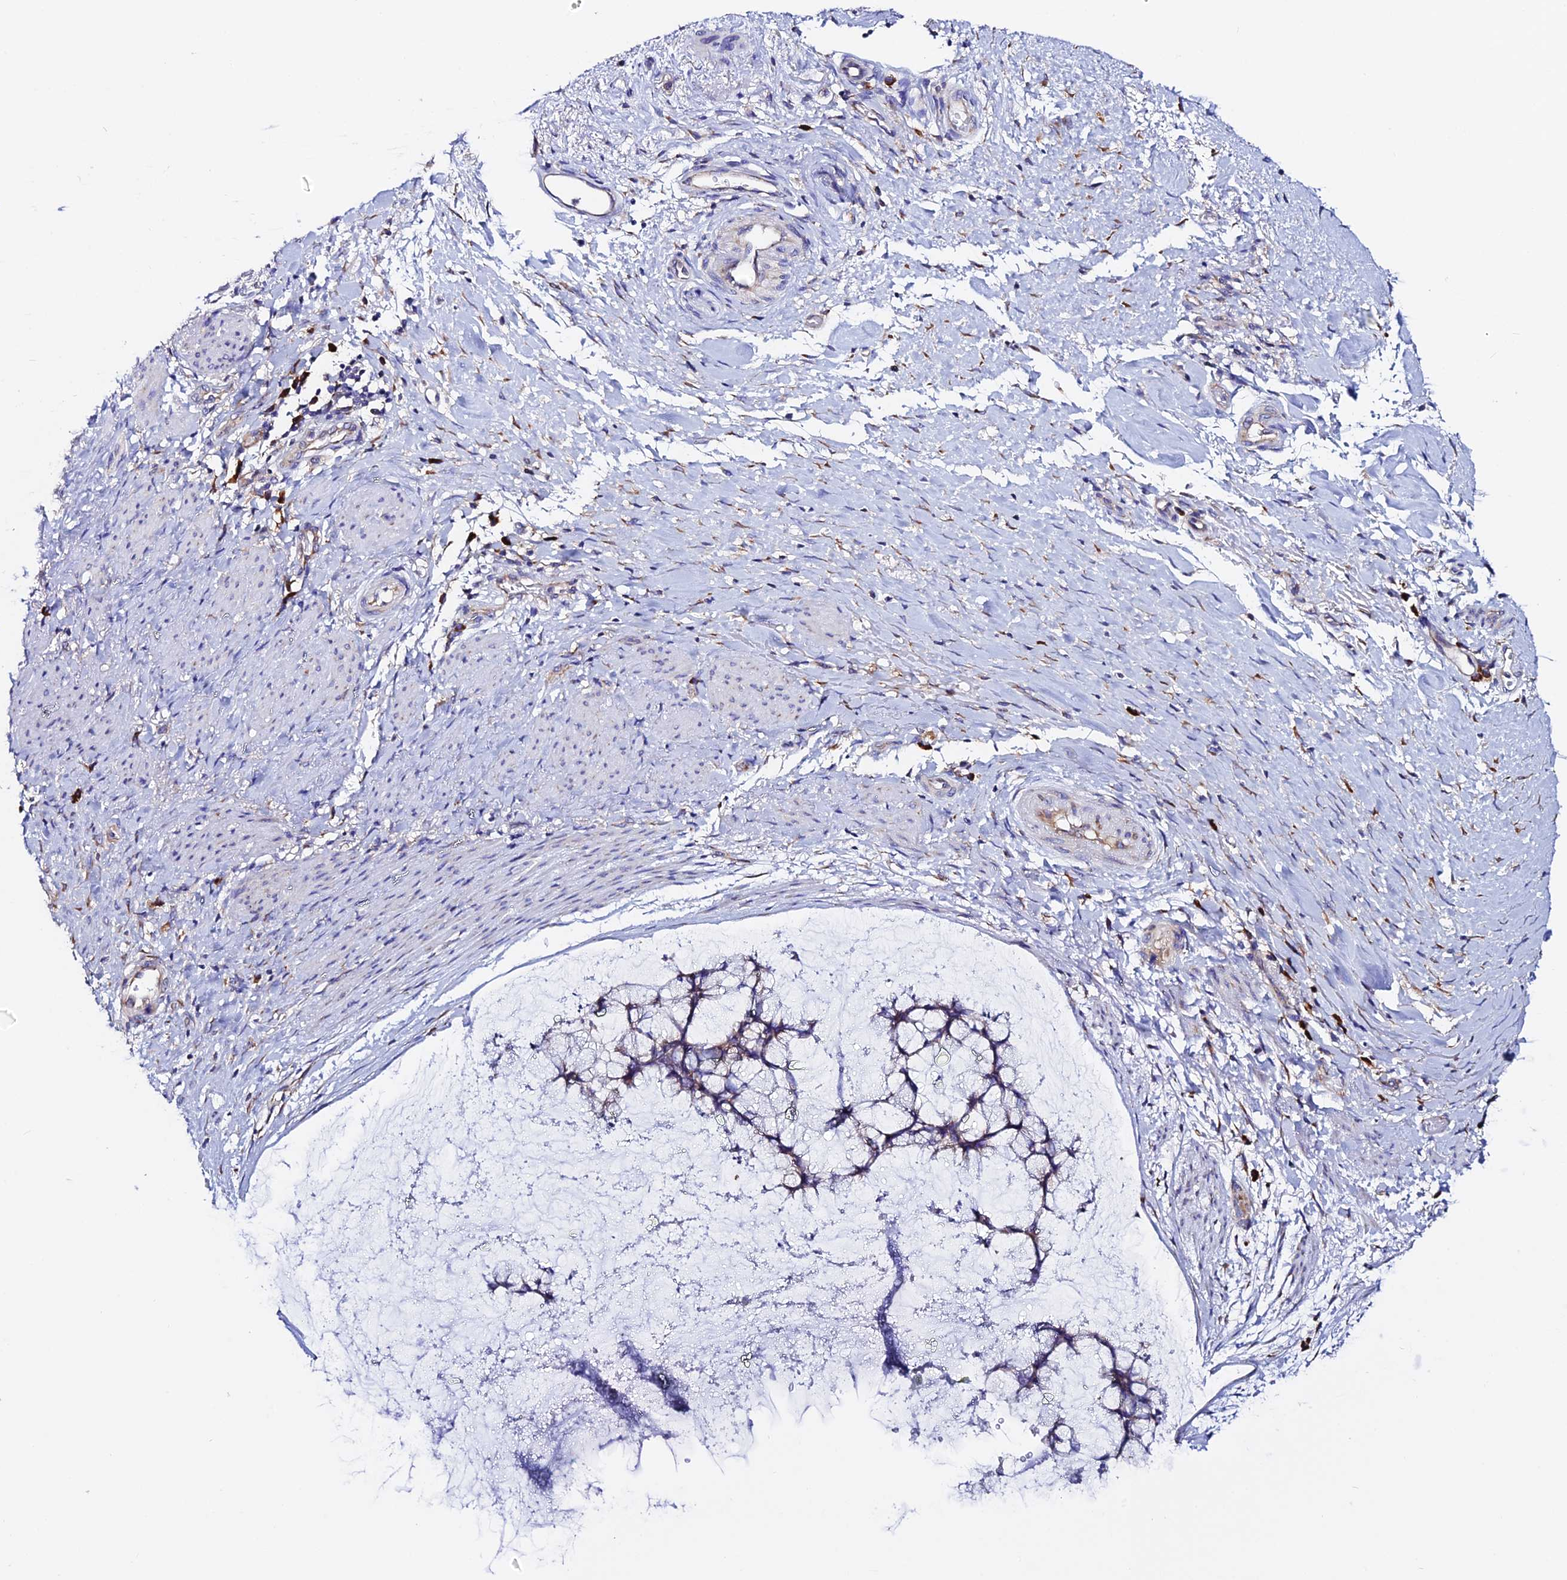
{"staining": {"intensity": "weak", "quantity": "<25%", "location": "cytoplasmic/membranous"}, "tissue": "ovarian cancer", "cell_type": "Tumor cells", "image_type": "cancer", "snomed": [{"axis": "morphology", "description": "Cystadenocarcinoma, mucinous, NOS"}, {"axis": "topography", "description": "Ovary"}], "caption": "This is an IHC photomicrograph of human ovarian mucinous cystadenocarcinoma. There is no expression in tumor cells.", "gene": "EEF1G", "patient": {"sex": "female", "age": 42}}